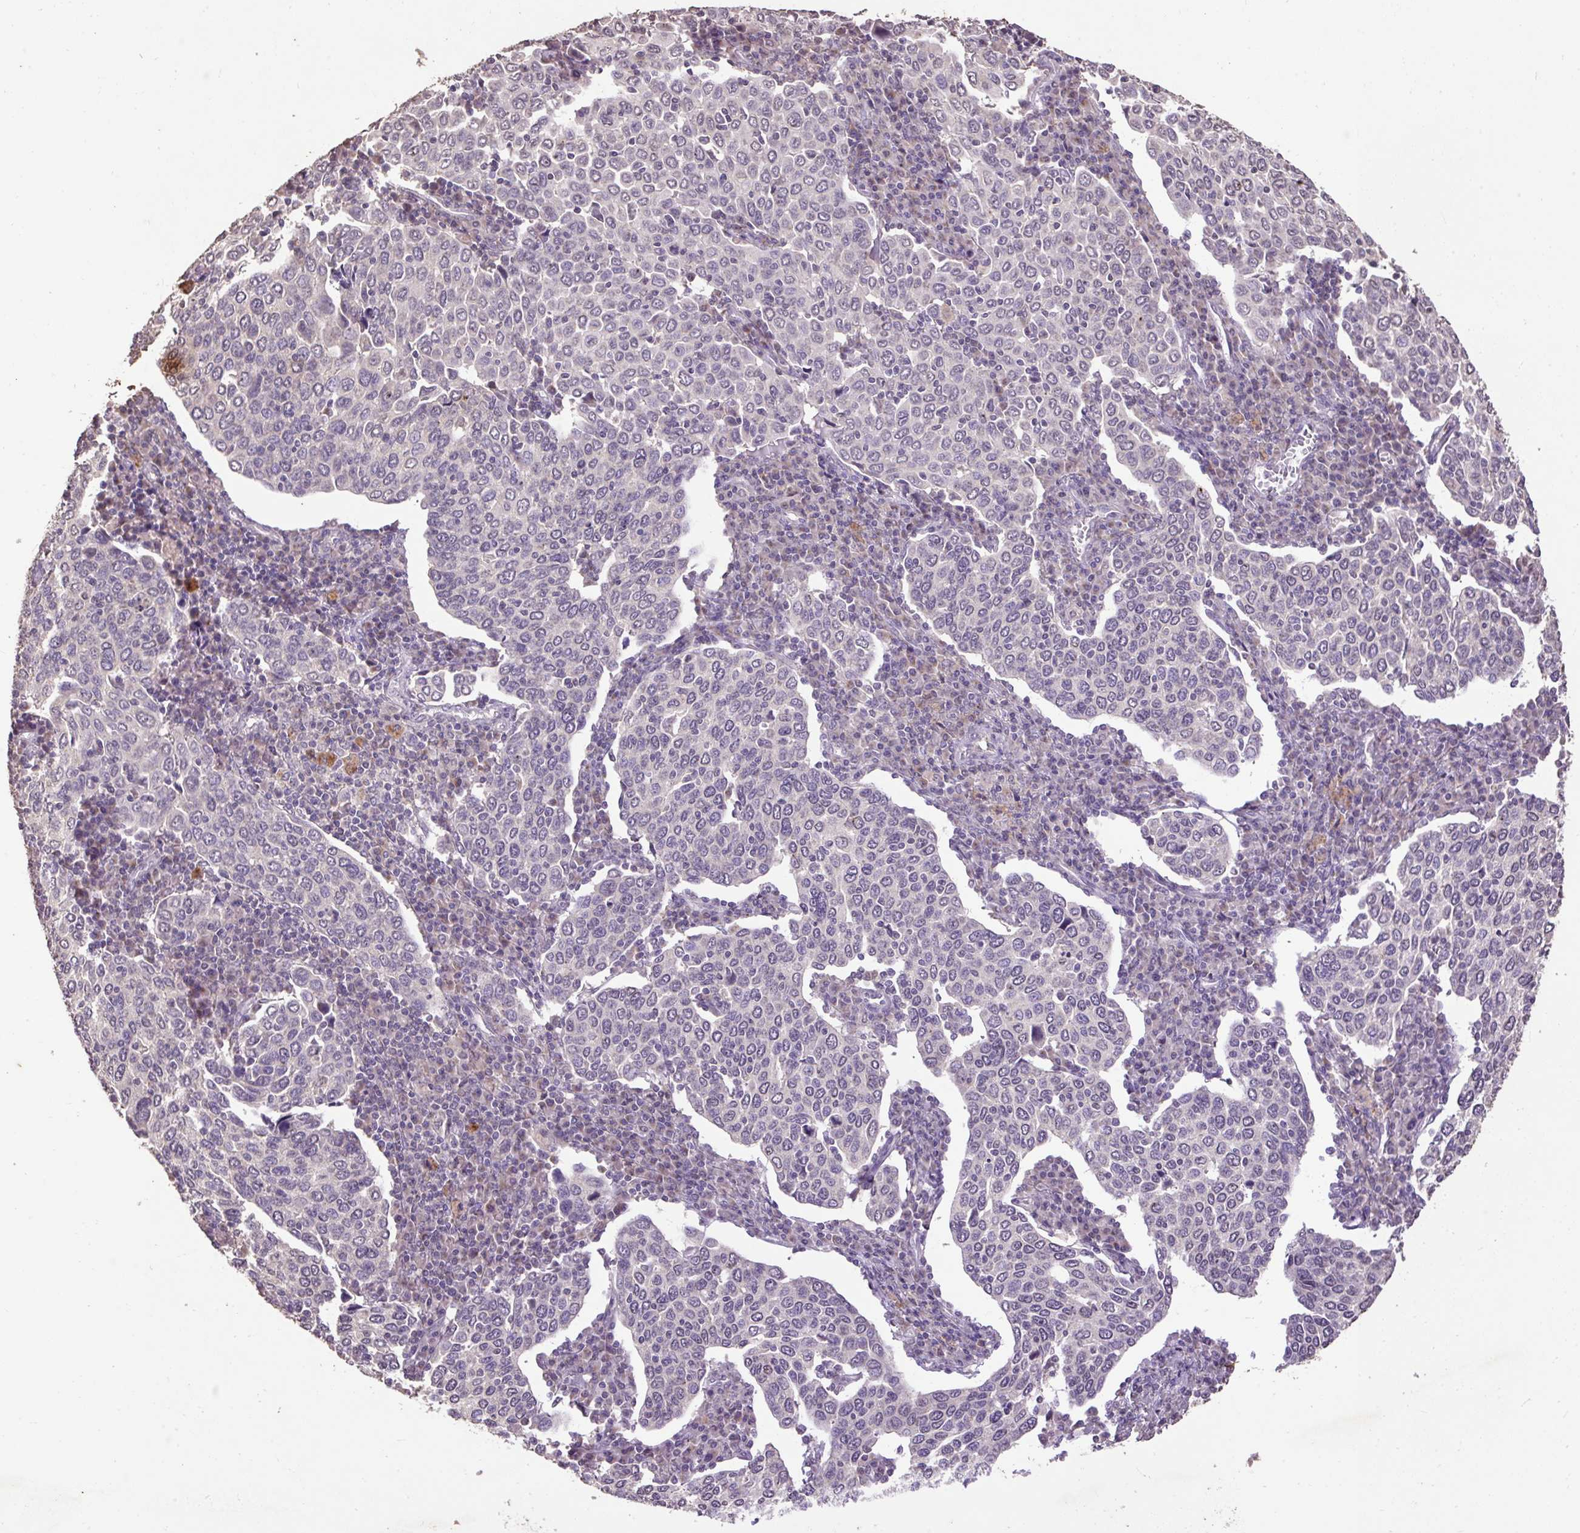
{"staining": {"intensity": "negative", "quantity": "none", "location": "none"}, "tissue": "cervical cancer", "cell_type": "Tumor cells", "image_type": "cancer", "snomed": [{"axis": "morphology", "description": "Squamous cell carcinoma, NOS"}, {"axis": "topography", "description": "Cervix"}], "caption": "High power microscopy histopathology image of an IHC histopathology image of cervical squamous cell carcinoma, revealing no significant positivity in tumor cells. (Stains: DAB (3,3'-diaminobenzidine) IHC with hematoxylin counter stain, Microscopy: brightfield microscopy at high magnification).", "gene": "LRTM2", "patient": {"sex": "female", "age": 40}}